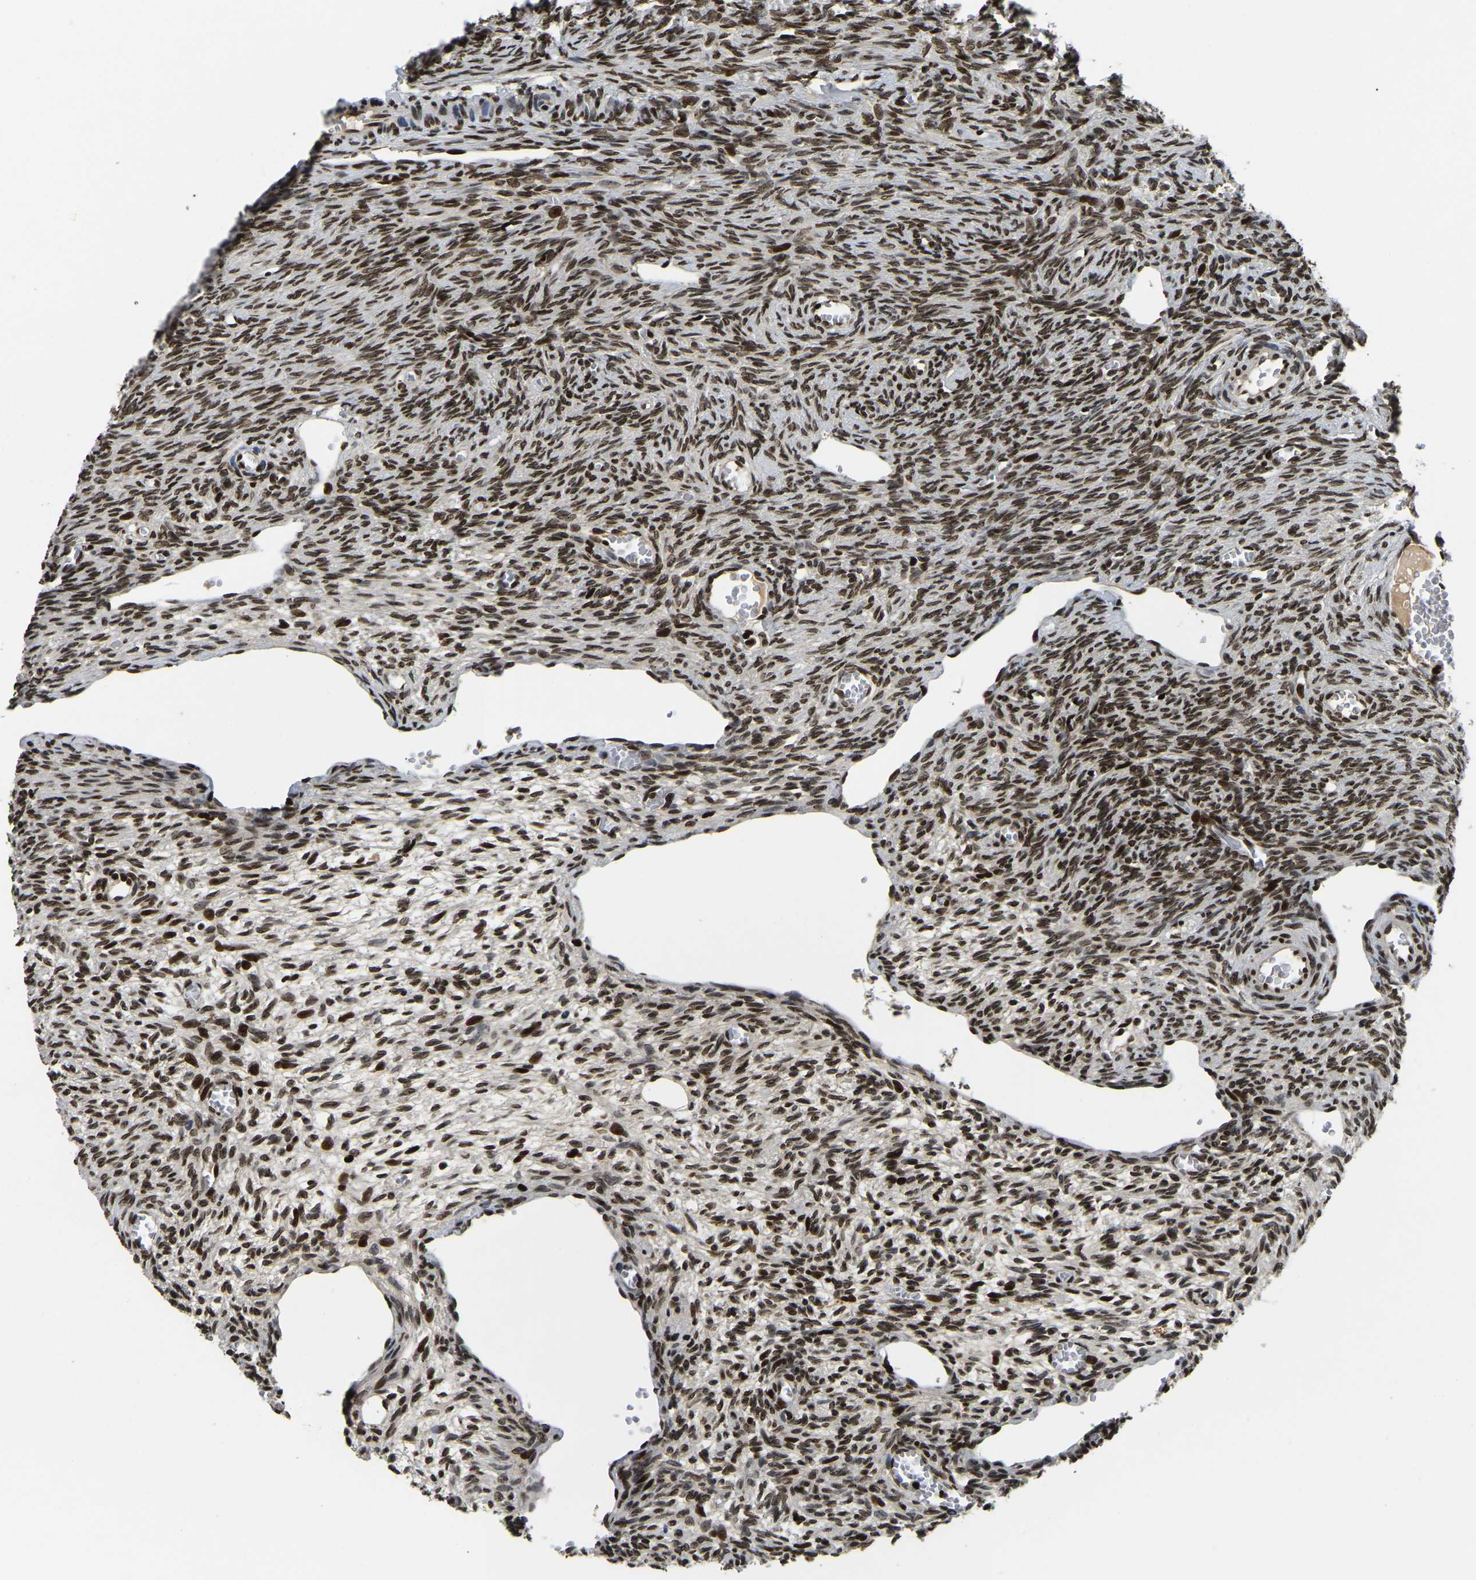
{"staining": {"intensity": "moderate", "quantity": "25%-75%", "location": "nuclear"}, "tissue": "ovary", "cell_type": "Follicle cells", "image_type": "normal", "snomed": [{"axis": "morphology", "description": "Normal tissue, NOS"}, {"axis": "topography", "description": "Ovary"}], "caption": "Immunohistochemistry (IHC) photomicrograph of benign ovary: human ovary stained using immunohistochemistry displays medium levels of moderate protein expression localized specifically in the nuclear of follicle cells, appearing as a nuclear brown color.", "gene": "LRRC61", "patient": {"sex": "female", "age": 27}}